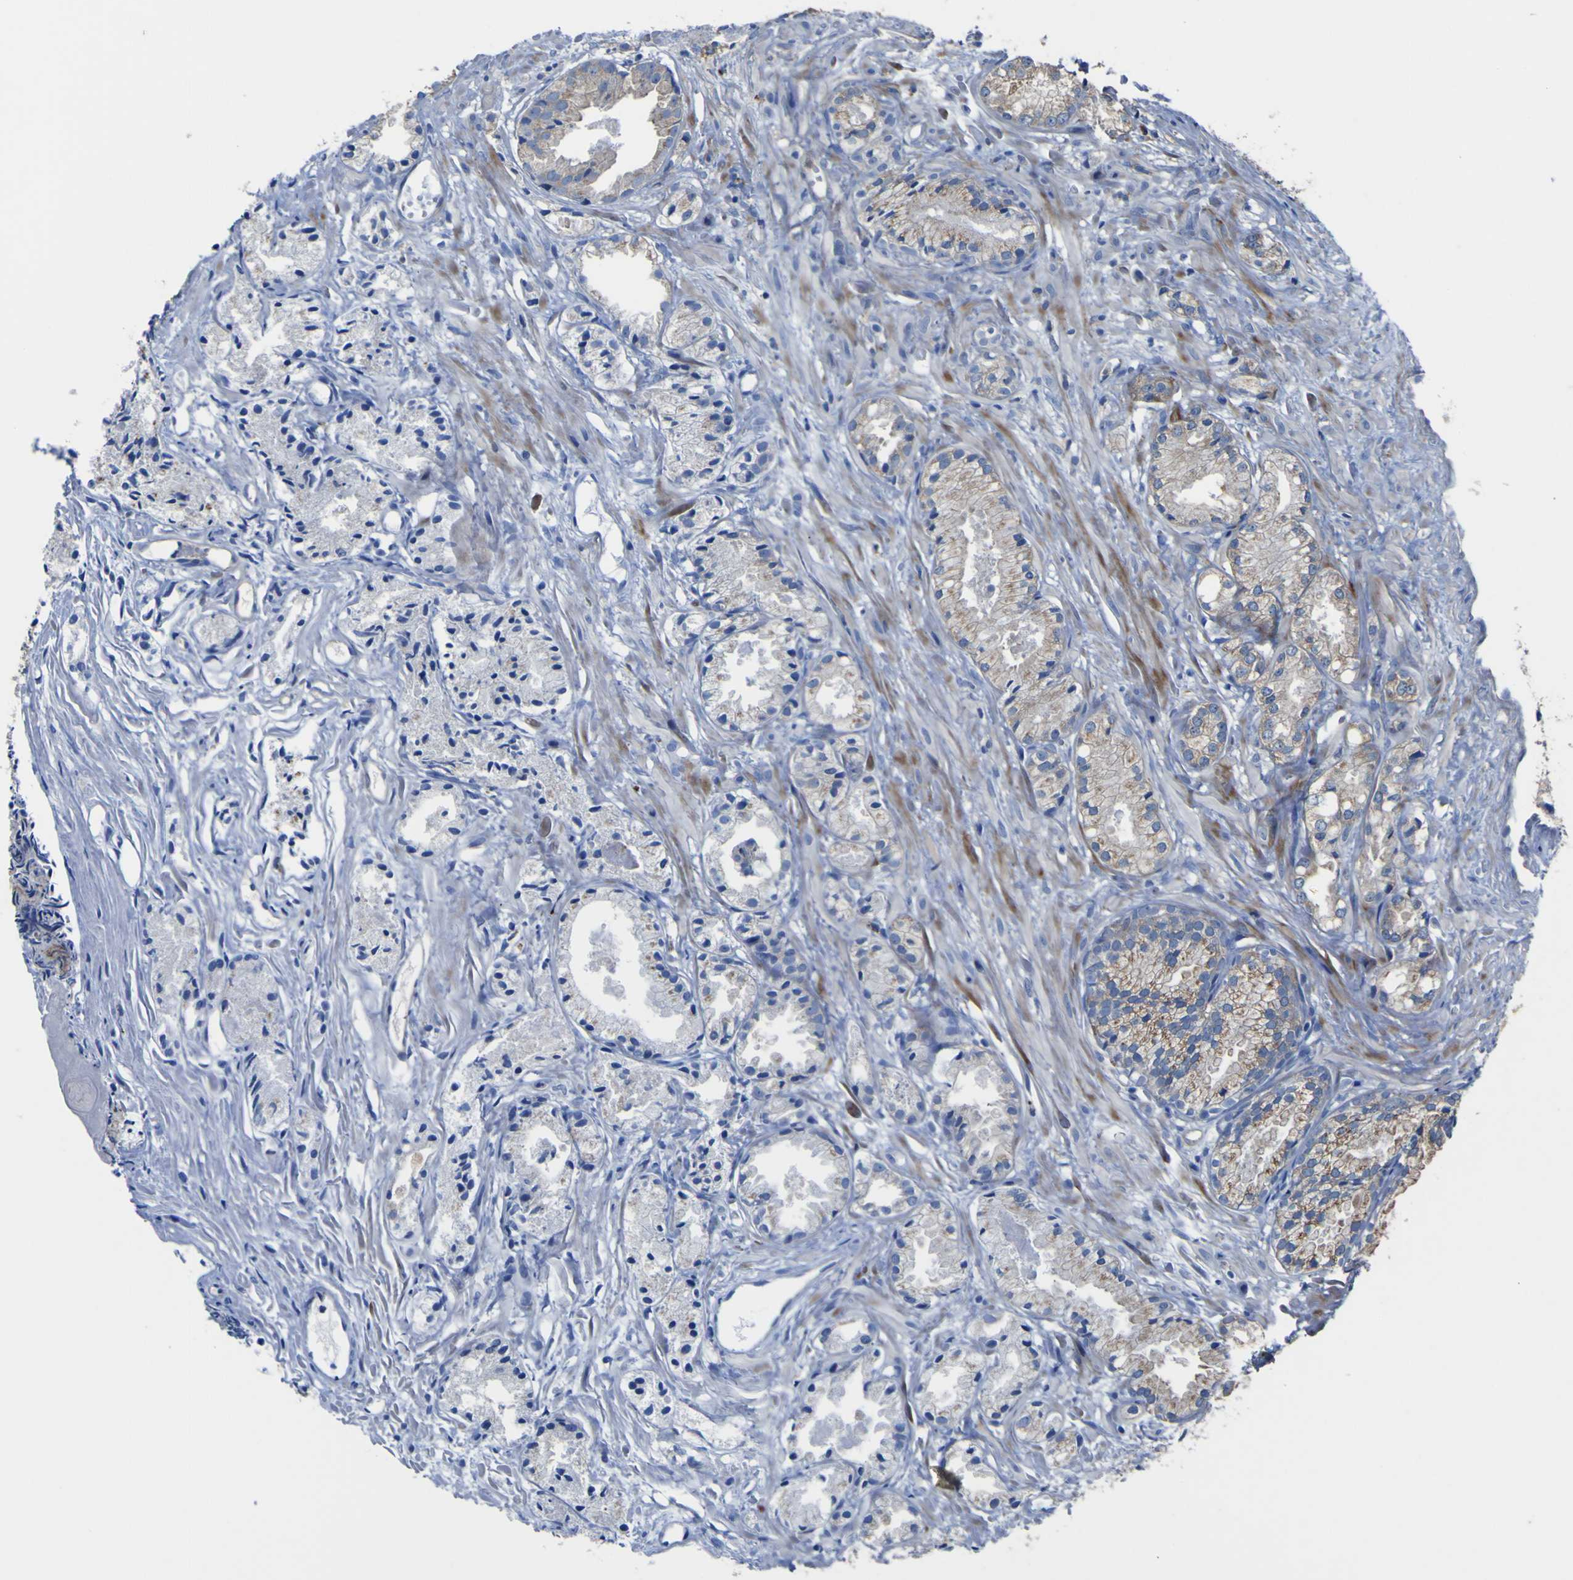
{"staining": {"intensity": "moderate", "quantity": "25%-75%", "location": "cytoplasmic/membranous"}, "tissue": "prostate cancer", "cell_type": "Tumor cells", "image_type": "cancer", "snomed": [{"axis": "morphology", "description": "Adenocarcinoma, Low grade"}, {"axis": "topography", "description": "Prostate"}], "caption": "High-power microscopy captured an immunohistochemistry photomicrograph of prostate cancer, revealing moderate cytoplasmic/membranous staining in about 25%-75% of tumor cells.", "gene": "AGO4", "patient": {"sex": "male", "age": 72}}